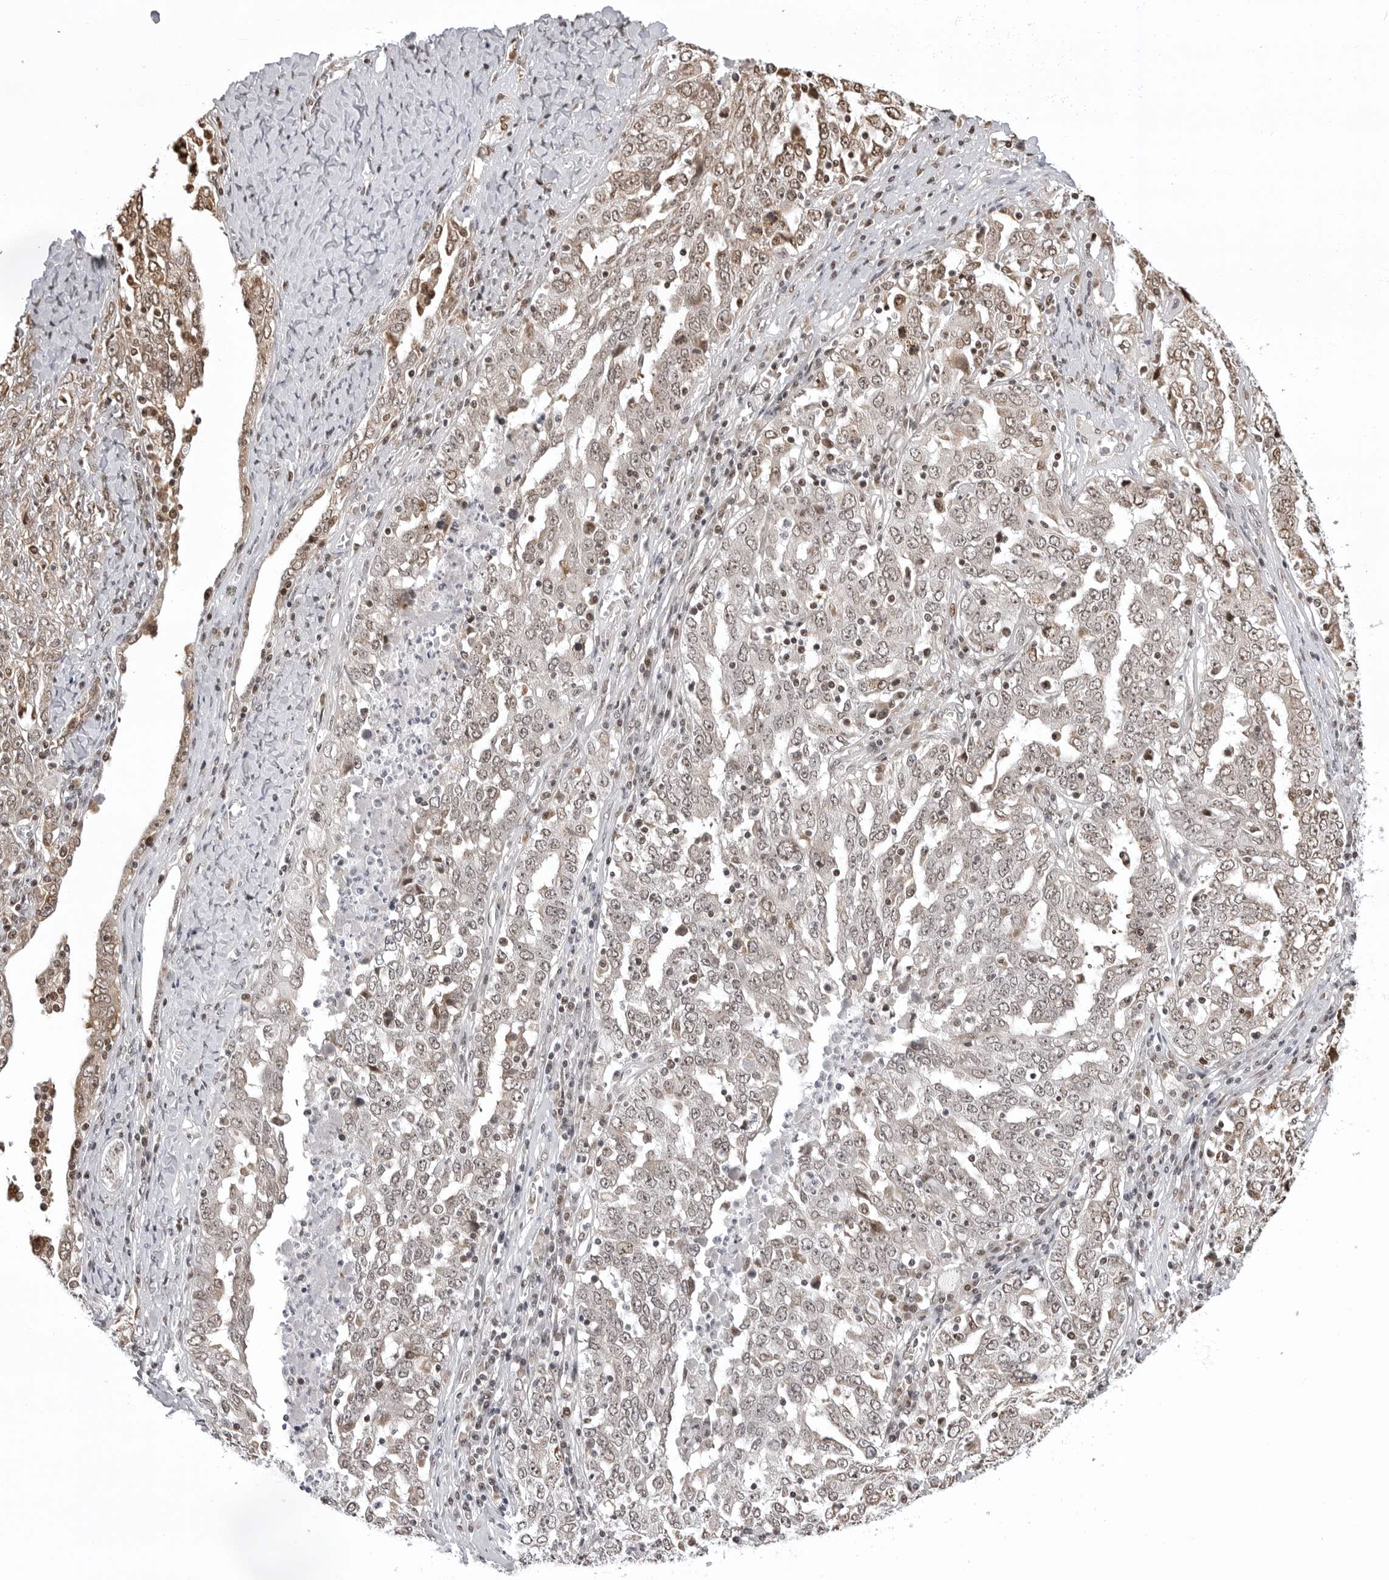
{"staining": {"intensity": "weak", "quantity": "25%-75%", "location": "nuclear"}, "tissue": "ovarian cancer", "cell_type": "Tumor cells", "image_type": "cancer", "snomed": [{"axis": "morphology", "description": "Carcinoma, endometroid"}, {"axis": "topography", "description": "Ovary"}], "caption": "The photomicrograph exhibits a brown stain indicating the presence of a protein in the nuclear of tumor cells in endometroid carcinoma (ovarian).", "gene": "PHF3", "patient": {"sex": "female", "age": 62}}